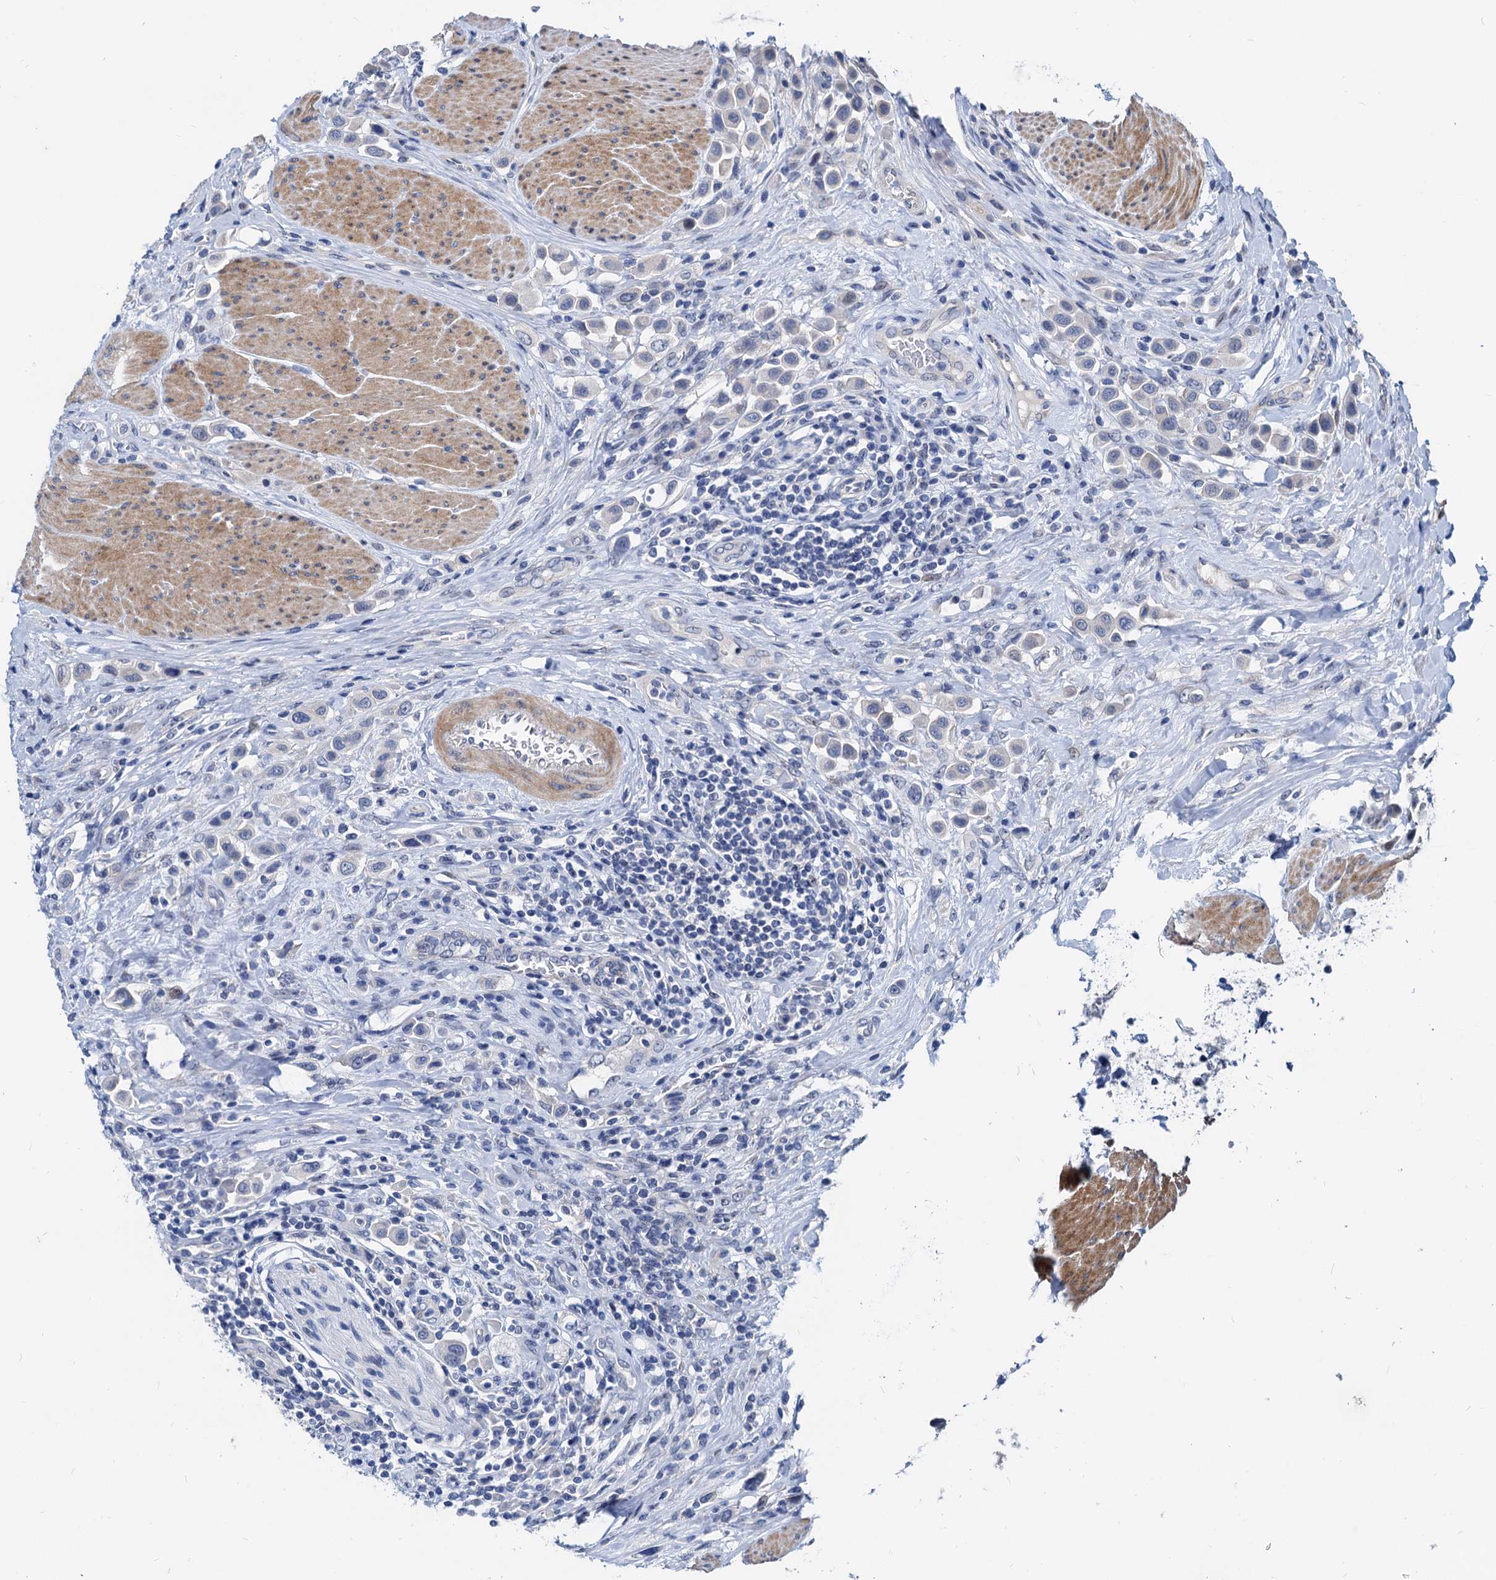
{"staining": {"intensity": "negative", "quantity": "none", "location": "none"}, "tissue": "urothelial cancer", "cell_type": "Tumor cells", "image_type": "cancer", "snomed": [{"axis": "morphology", "description": "Urothelial carcinoma, High grade"}, {"axis": "topography", "description": "Urinary bladder"}], "caption": "The photomicrograph reveals no staining of tumor cells in urothelial cancer.", "gene": "HSF2", "patient": {"sex": "male", "age": 50}}